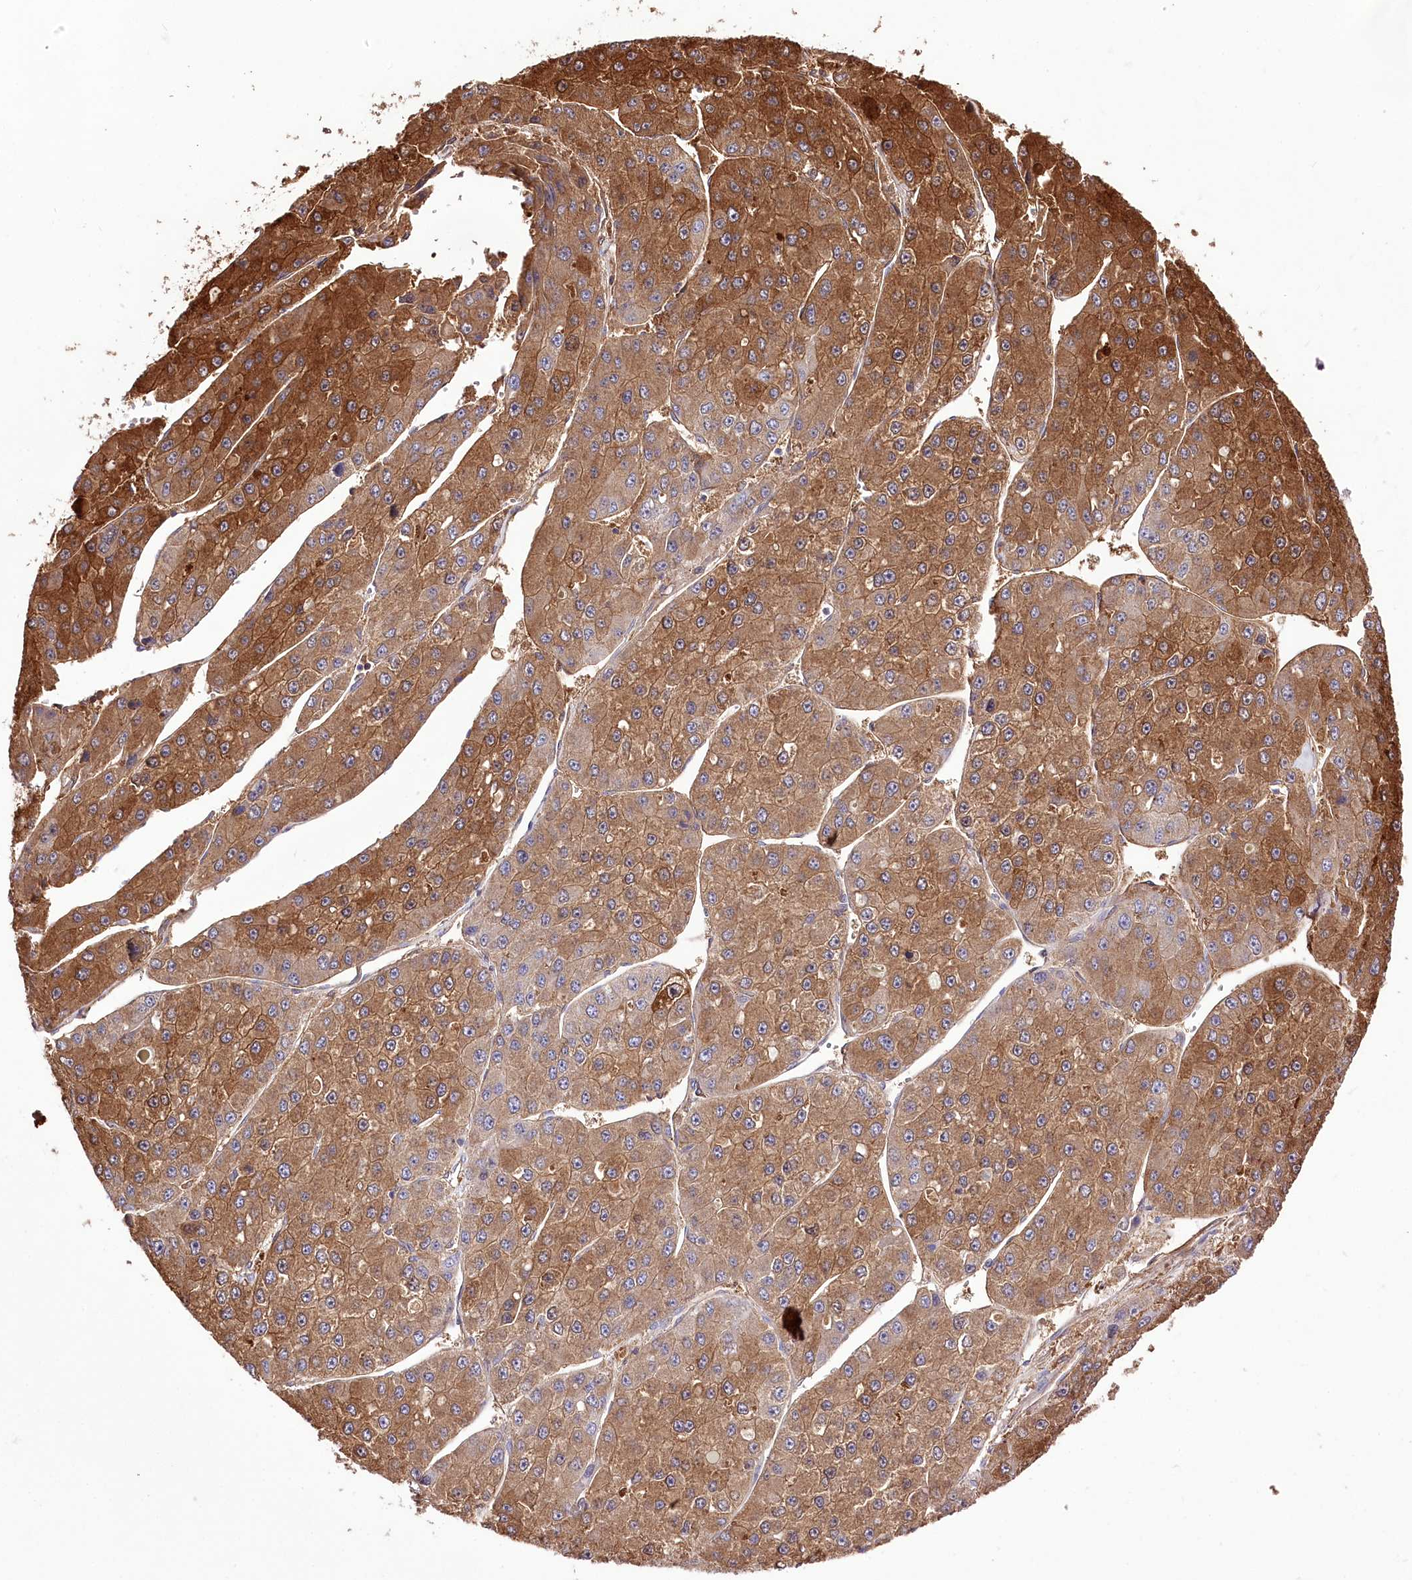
{"staining": {"intensity": "moderate", "quantity": ">75%", "location": "cytoplasmic/membranous"}, "tissue": "liver cancer", "cell_type": "Tumor cells", "image_type": "cancer", "snomed": [{"axis": "morphology", "description": "Carcinoma, Hepatocellular, NOS"}, {"axis": "topography", "description": "Liver"}], "caption": "Tumor cells display moderate cytoplasmic/membranous positivity in approximately >75% of cells in liver cancer (hepatocellular carcinoma). Using DAB (3,3'-diaminobenzidine) (brown) and hematoxylin (blue) stains, captured at high magnification using brightfield microscopy.", "gene": "UGP2", "patient": {"sex": "female", "age": 73}}